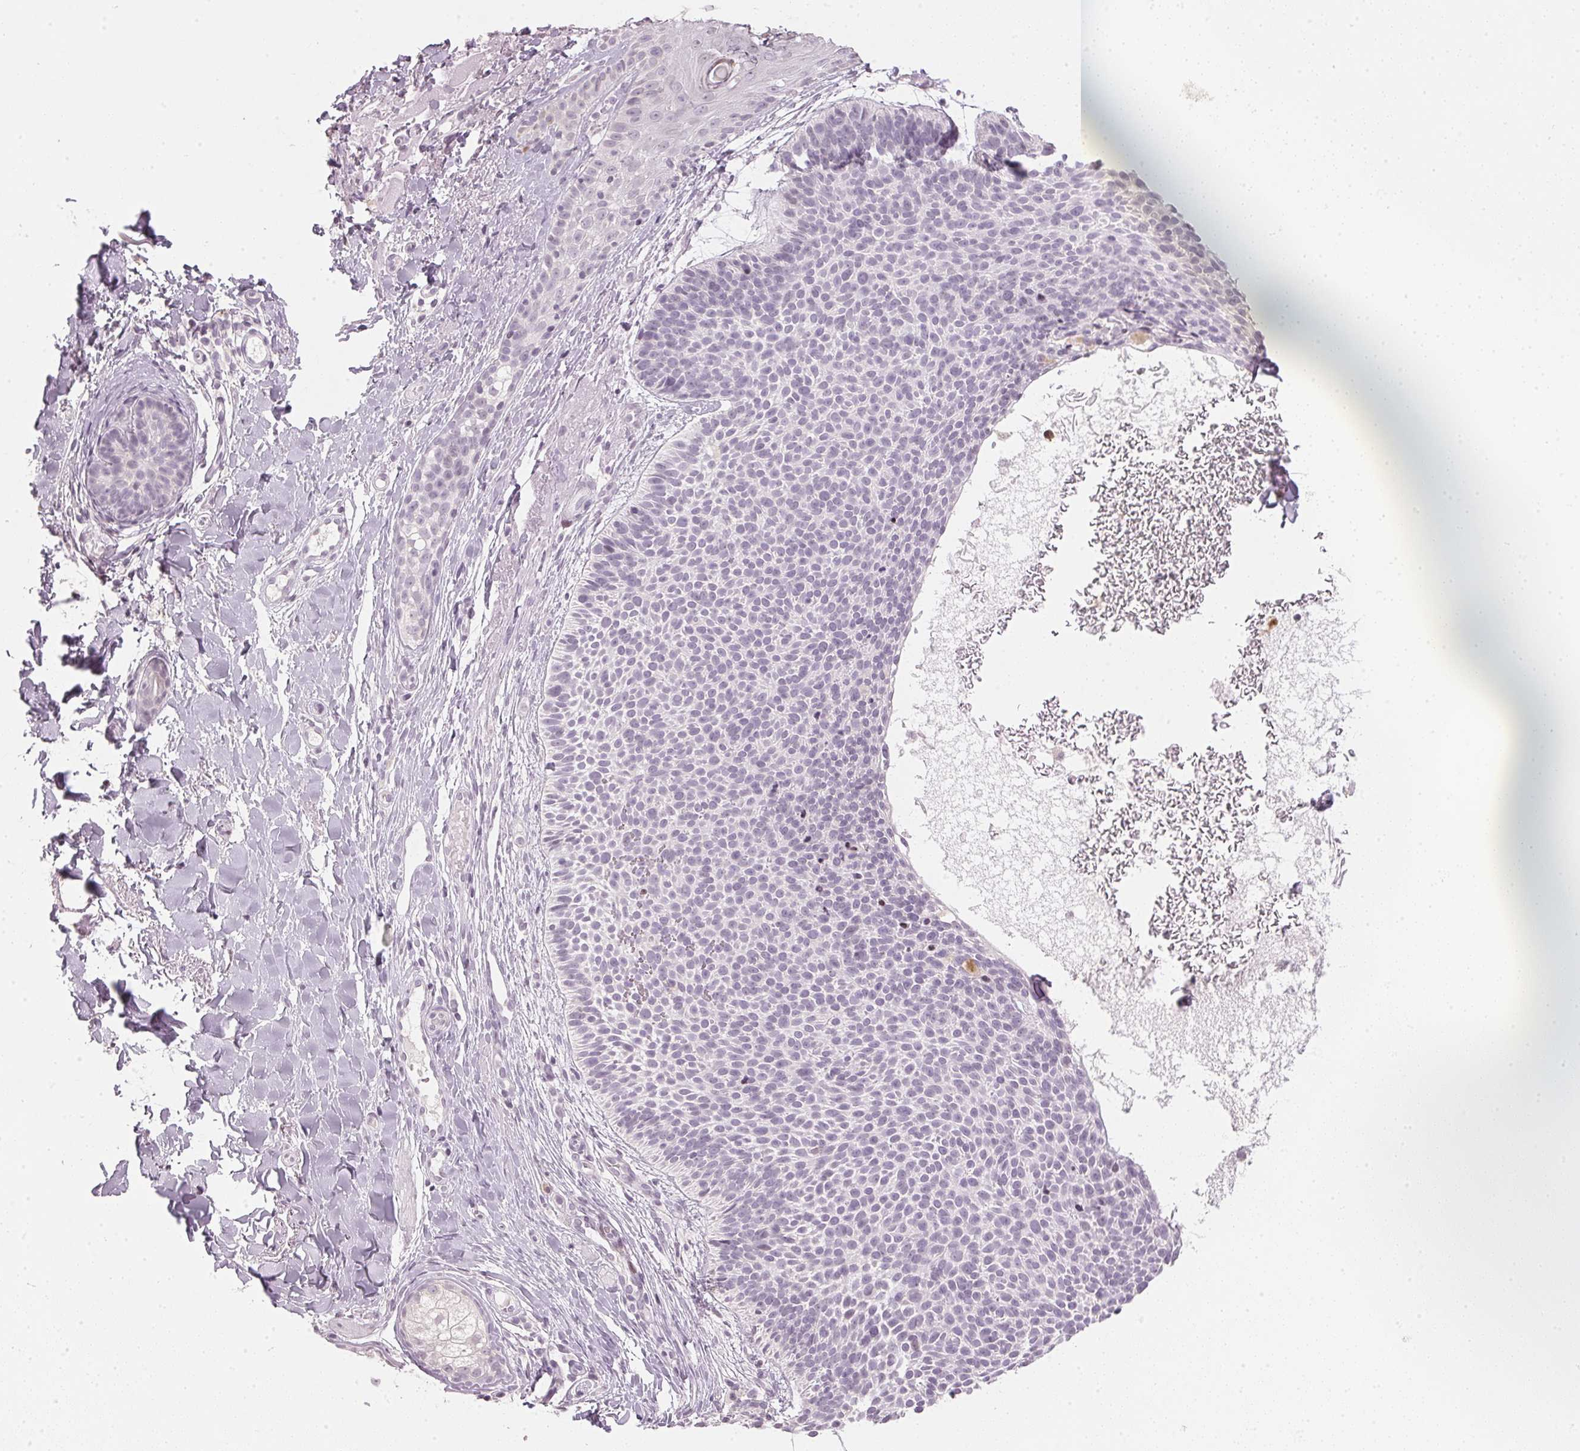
{"staining": {"intensity": "negative", "quantity": "none", "location": "none"}, "tissue": "skin cancer", "cell_type": "Tumor cells", "image_type": "cancer", "snomed": [{"axis": "morphology", "description": "Basal cell carcinoma"}, {"axis": "topography", "description": "Skin"}], "caption": "Tumor cells show no significant protein staining in skin basal cell carcinoma.", "gene": "SFRP4", "patient": {"sex": "male", "age": 82}}